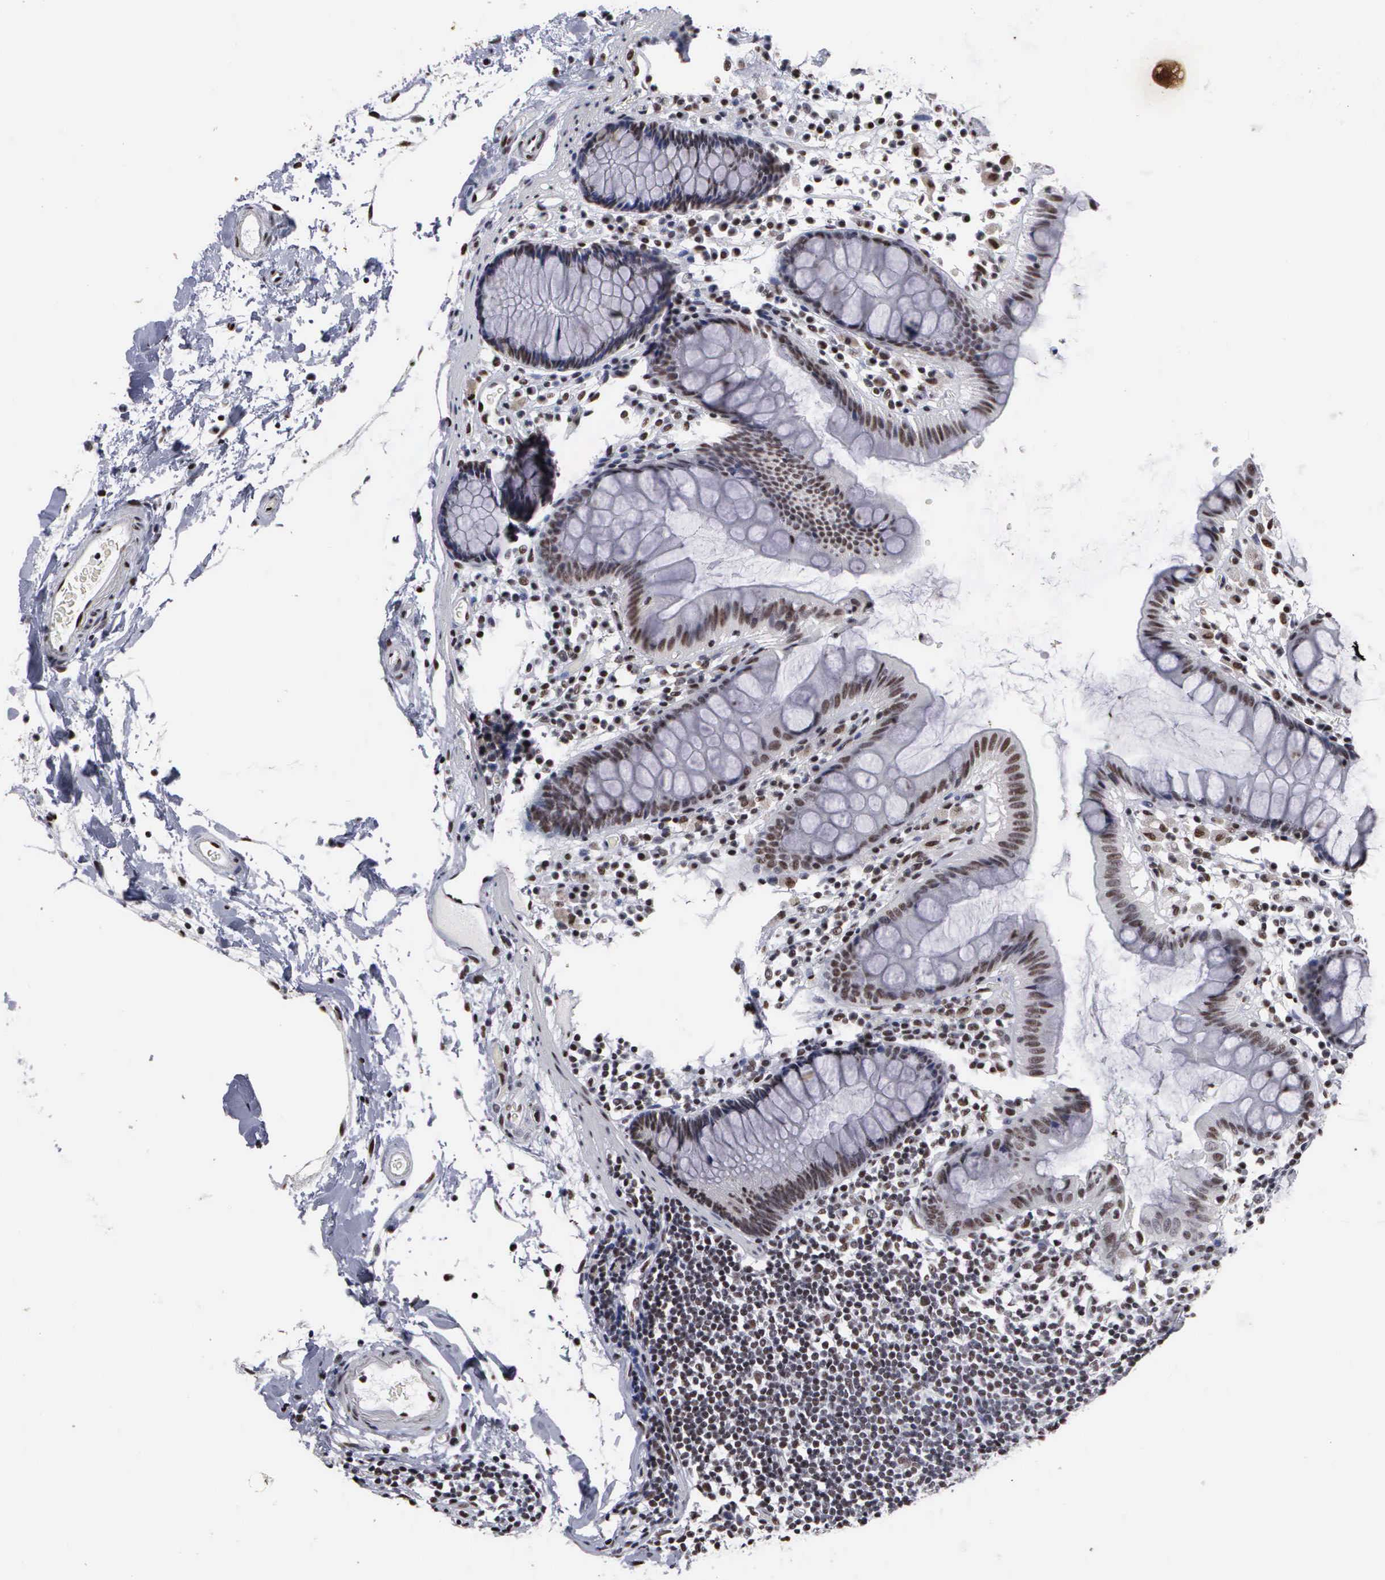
{"staining": {"intensity": "strong", "quantity": ">75%", "location": "nuclear"}, "tissue": "colon", "cell_type": "Endothelial cells", "image_type": "normal", "snomed": [{"axis": "morphology", "description": "Normal tissue, NOS"}, {"axis": "topography", "description": "Colon"}], "caption": "Protein analysis of normal colon displays strong nuclear staining in approximately >75% of endothelial cells.", "gene": "KIAA0586", "patient": {"sex": "female", "age": 78}}